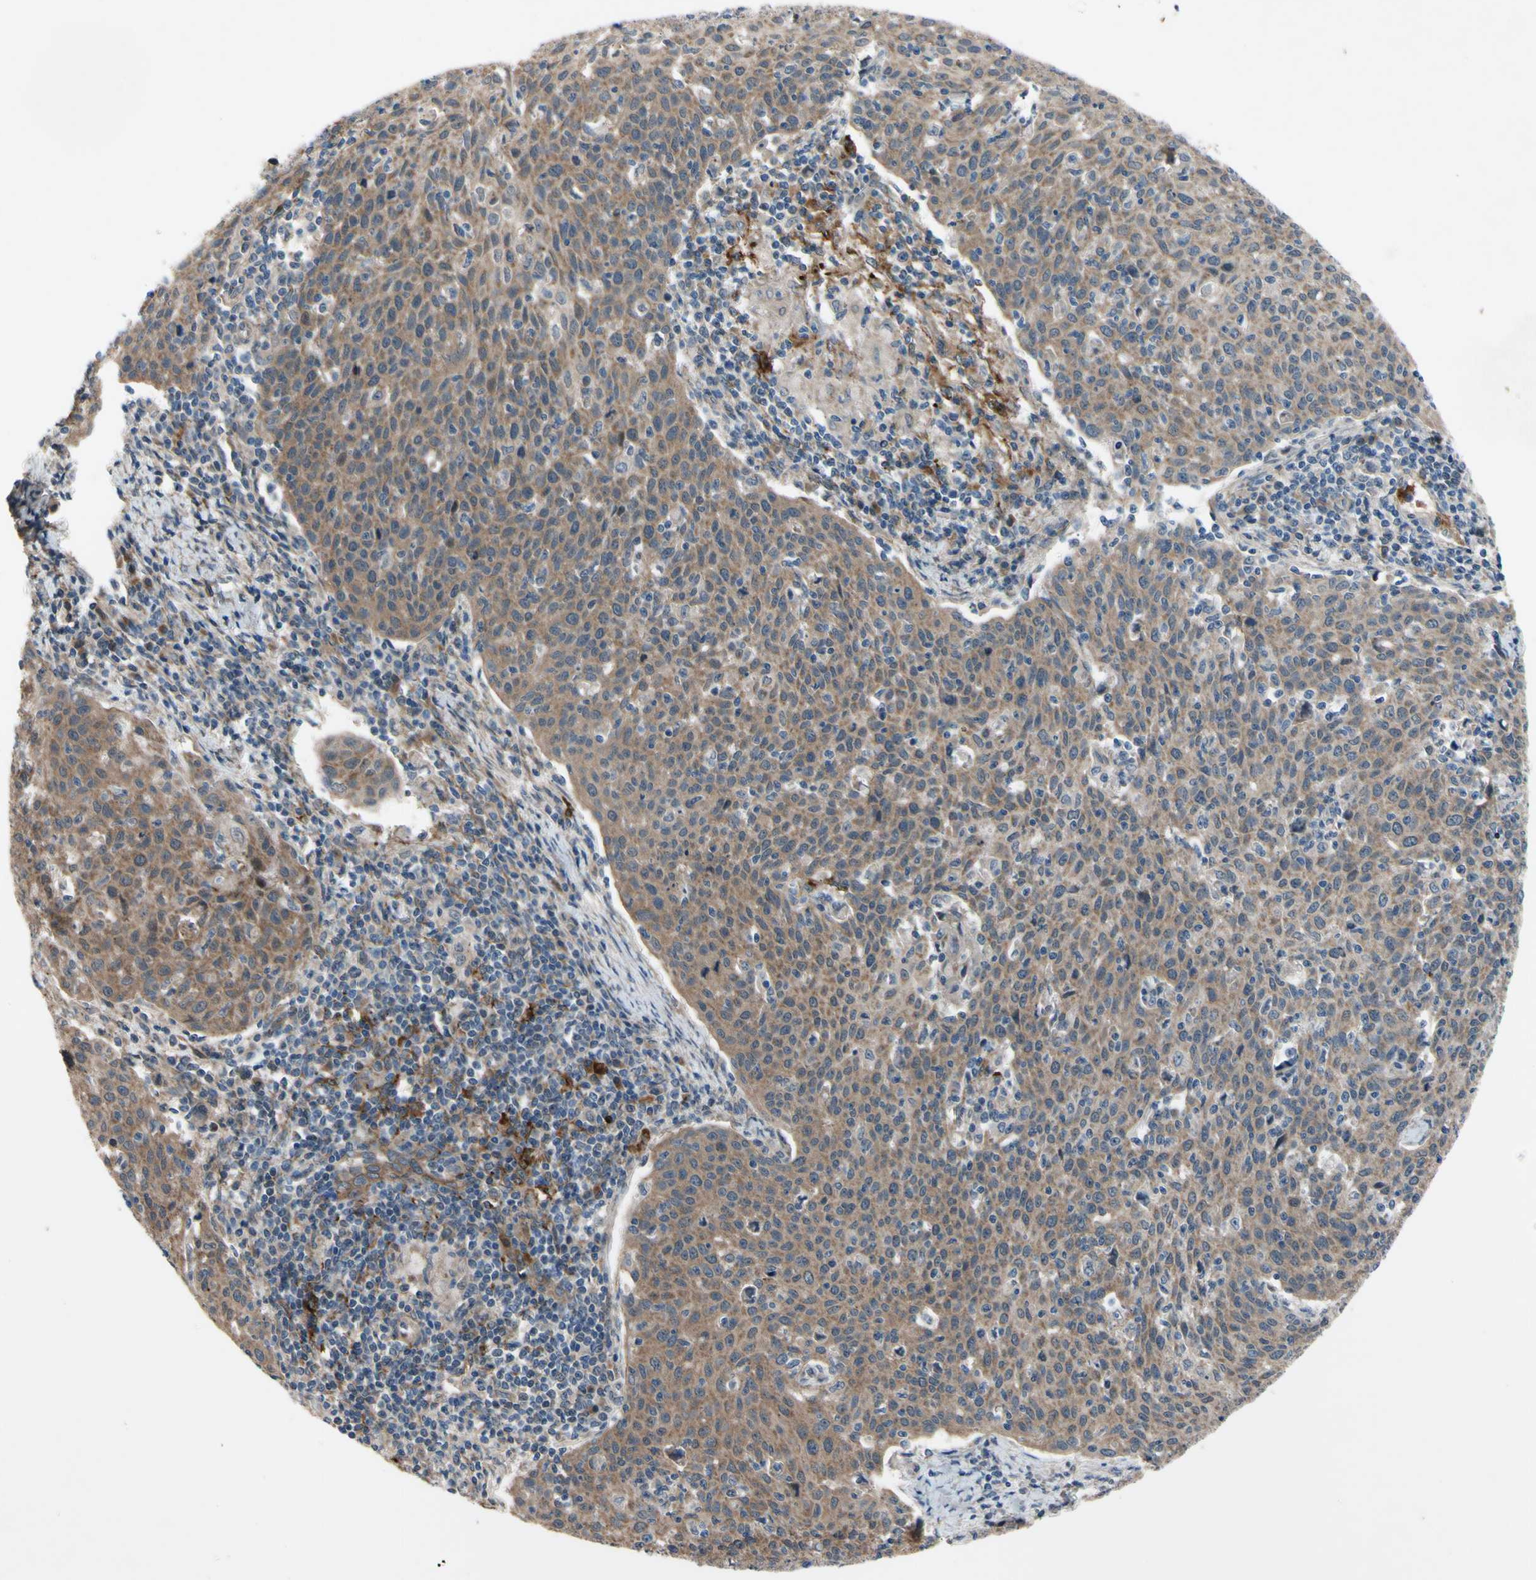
{"staining": {"intensity": "moderate", "quantity": ">75%", "location": "cytoplasmic/membranous"}, "tissue": "cervical cancer", "cell_type": "Tumor cells", "image_type": "cancer", "snomed": [{"axis": "morphology", "description": "Squamous cell carcinoma, NOS"}, {"axis": "topography", "description": "Cervix"}], "caption": "Moderate cytoplasmic/membranous staining for a protein is seen in approximately >75% of tumor cells of cervical cancer (squamous cell carcinoma) using immunohistochemistry (IHC).", "gene": "SVIL", "patient": {"sex": "female", "age": 38}}